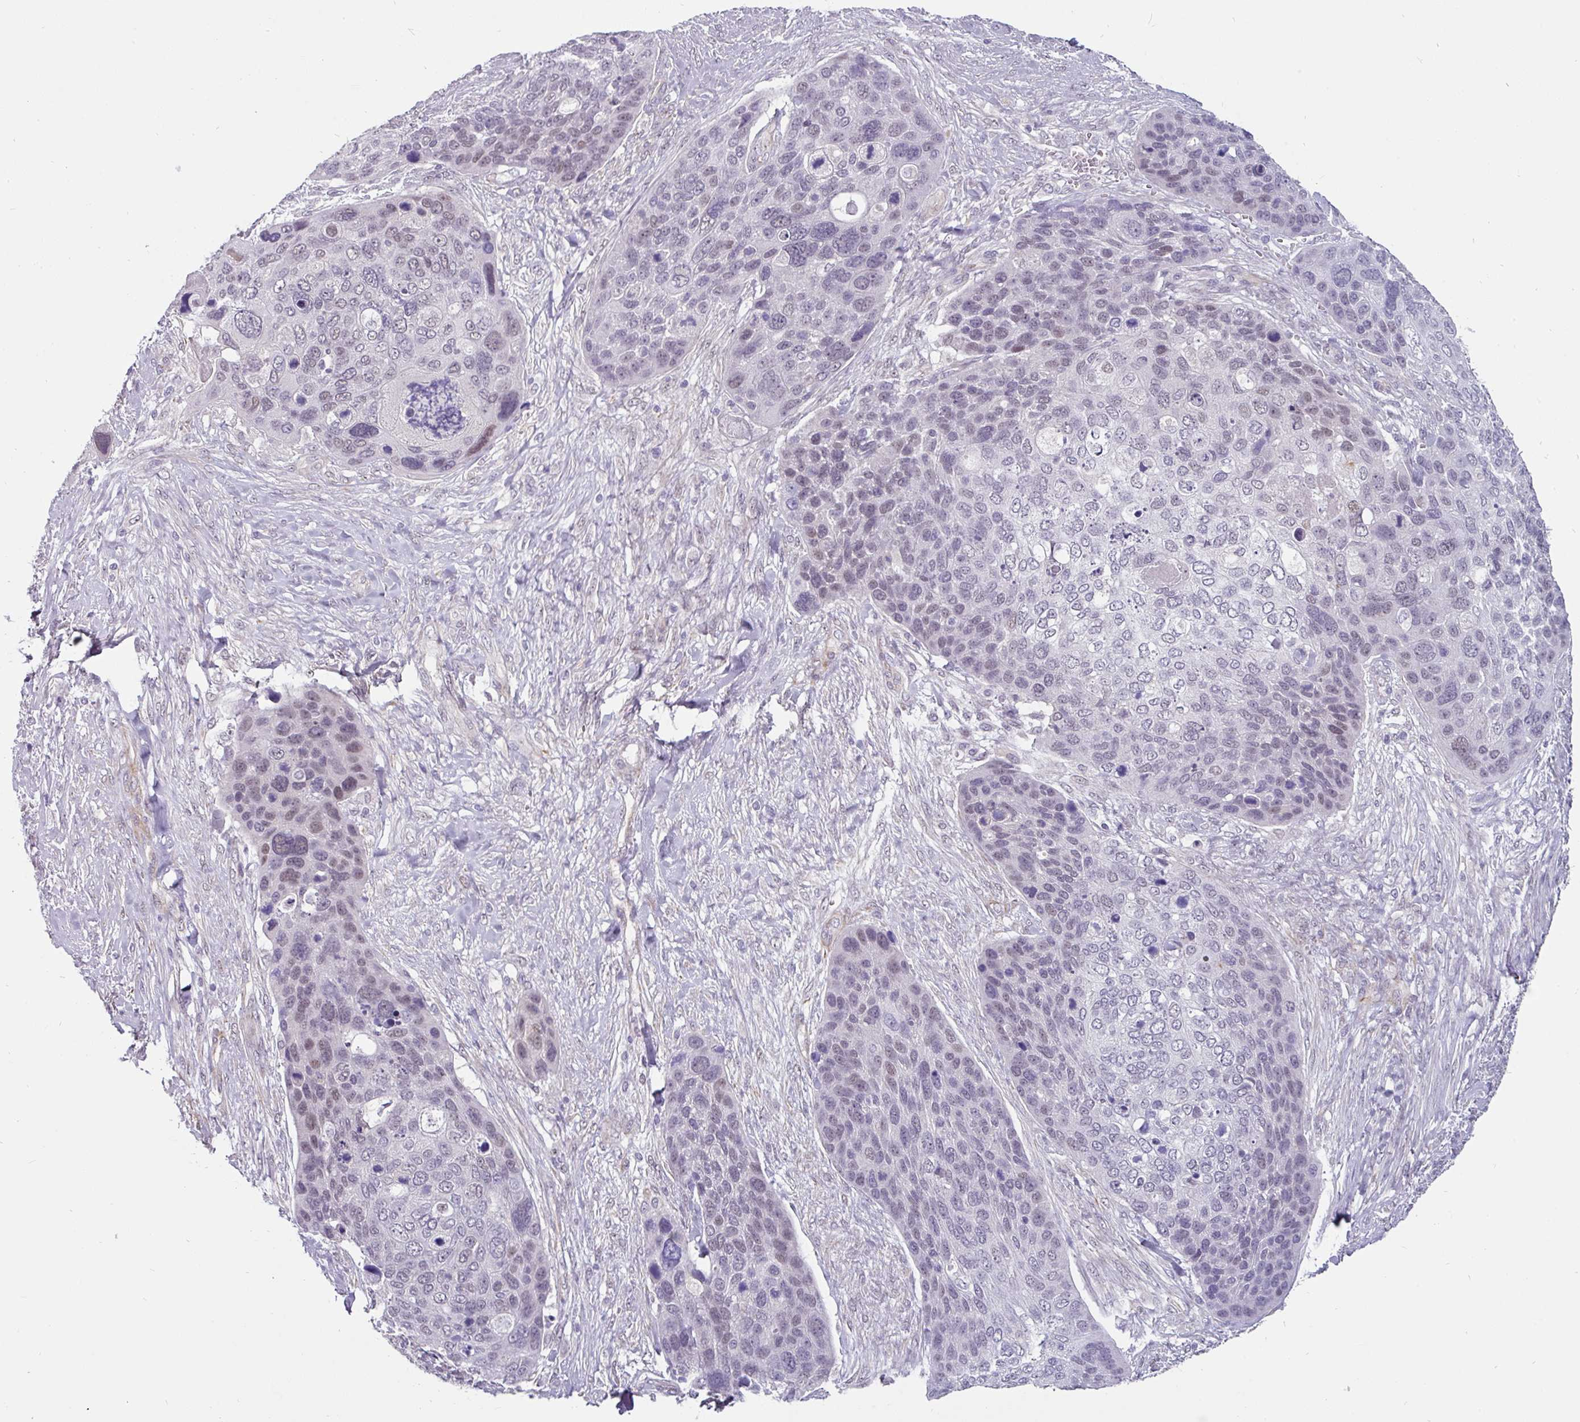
{"staining": {"intensity": "weak", "quantity": "<25%", "location": "nuclear"}, "tissue": "skin cancer", "cell_type": "Tumor cells", "image_type": "cancer", "snomed": [{"axis": "morphology", "description": "Basal cell carcinoma"}, {"axis": "topography", "description": "Skin"}], "caption": "High magnification brightfield microscopy of basal cell carcinoma (skin) stained with DAB (3,3'-diaminobenzidine) (brown) and counterstained with hematoxylin (blue): tumor cells show no significant positivity.", "gene": "EYA3", "patient": {"sex": "female", "age": 74}}